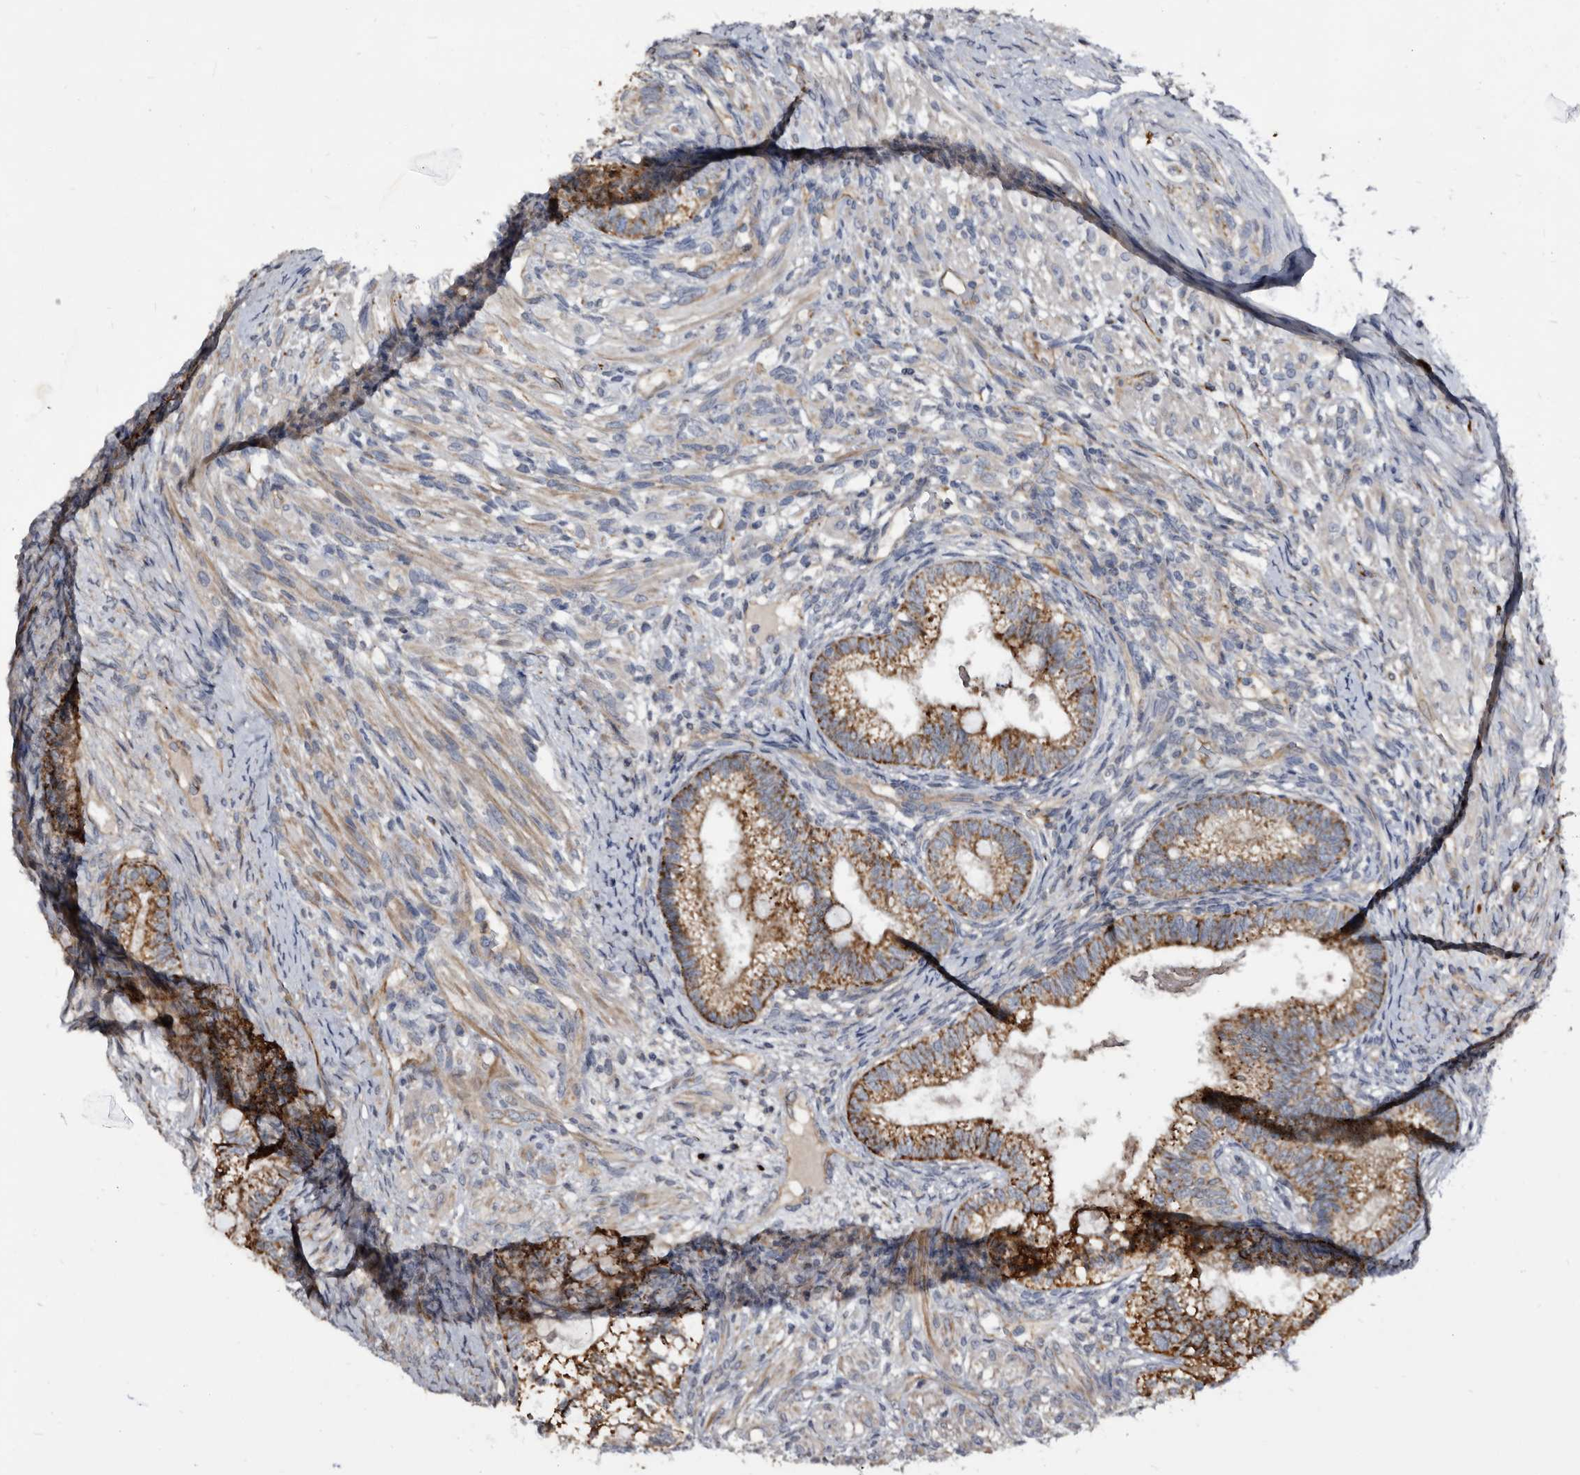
{"staining": {"intensity": "moderate", "quantity": ">75%", "location": "cytoplasmic/membranous"}, "tissue": "testis cancer", "cell_type": "Tumor cells", "image_type": "cancer", "snomed": [{"axis": "morphology", "description": "Seminoma, NOS"}, {"axis": "morphology", "description": "Carcinoma, Embryonal, NOS"}, {"axis": "topography", "description": "Testis"}], "caption": "Protein staining displays moderate cytoplasmic/membranous staining in about >75% of tumor cells in seminoma (testis).", "gene": "CTSA", "patient": {"sex": "male", "age": 28}}